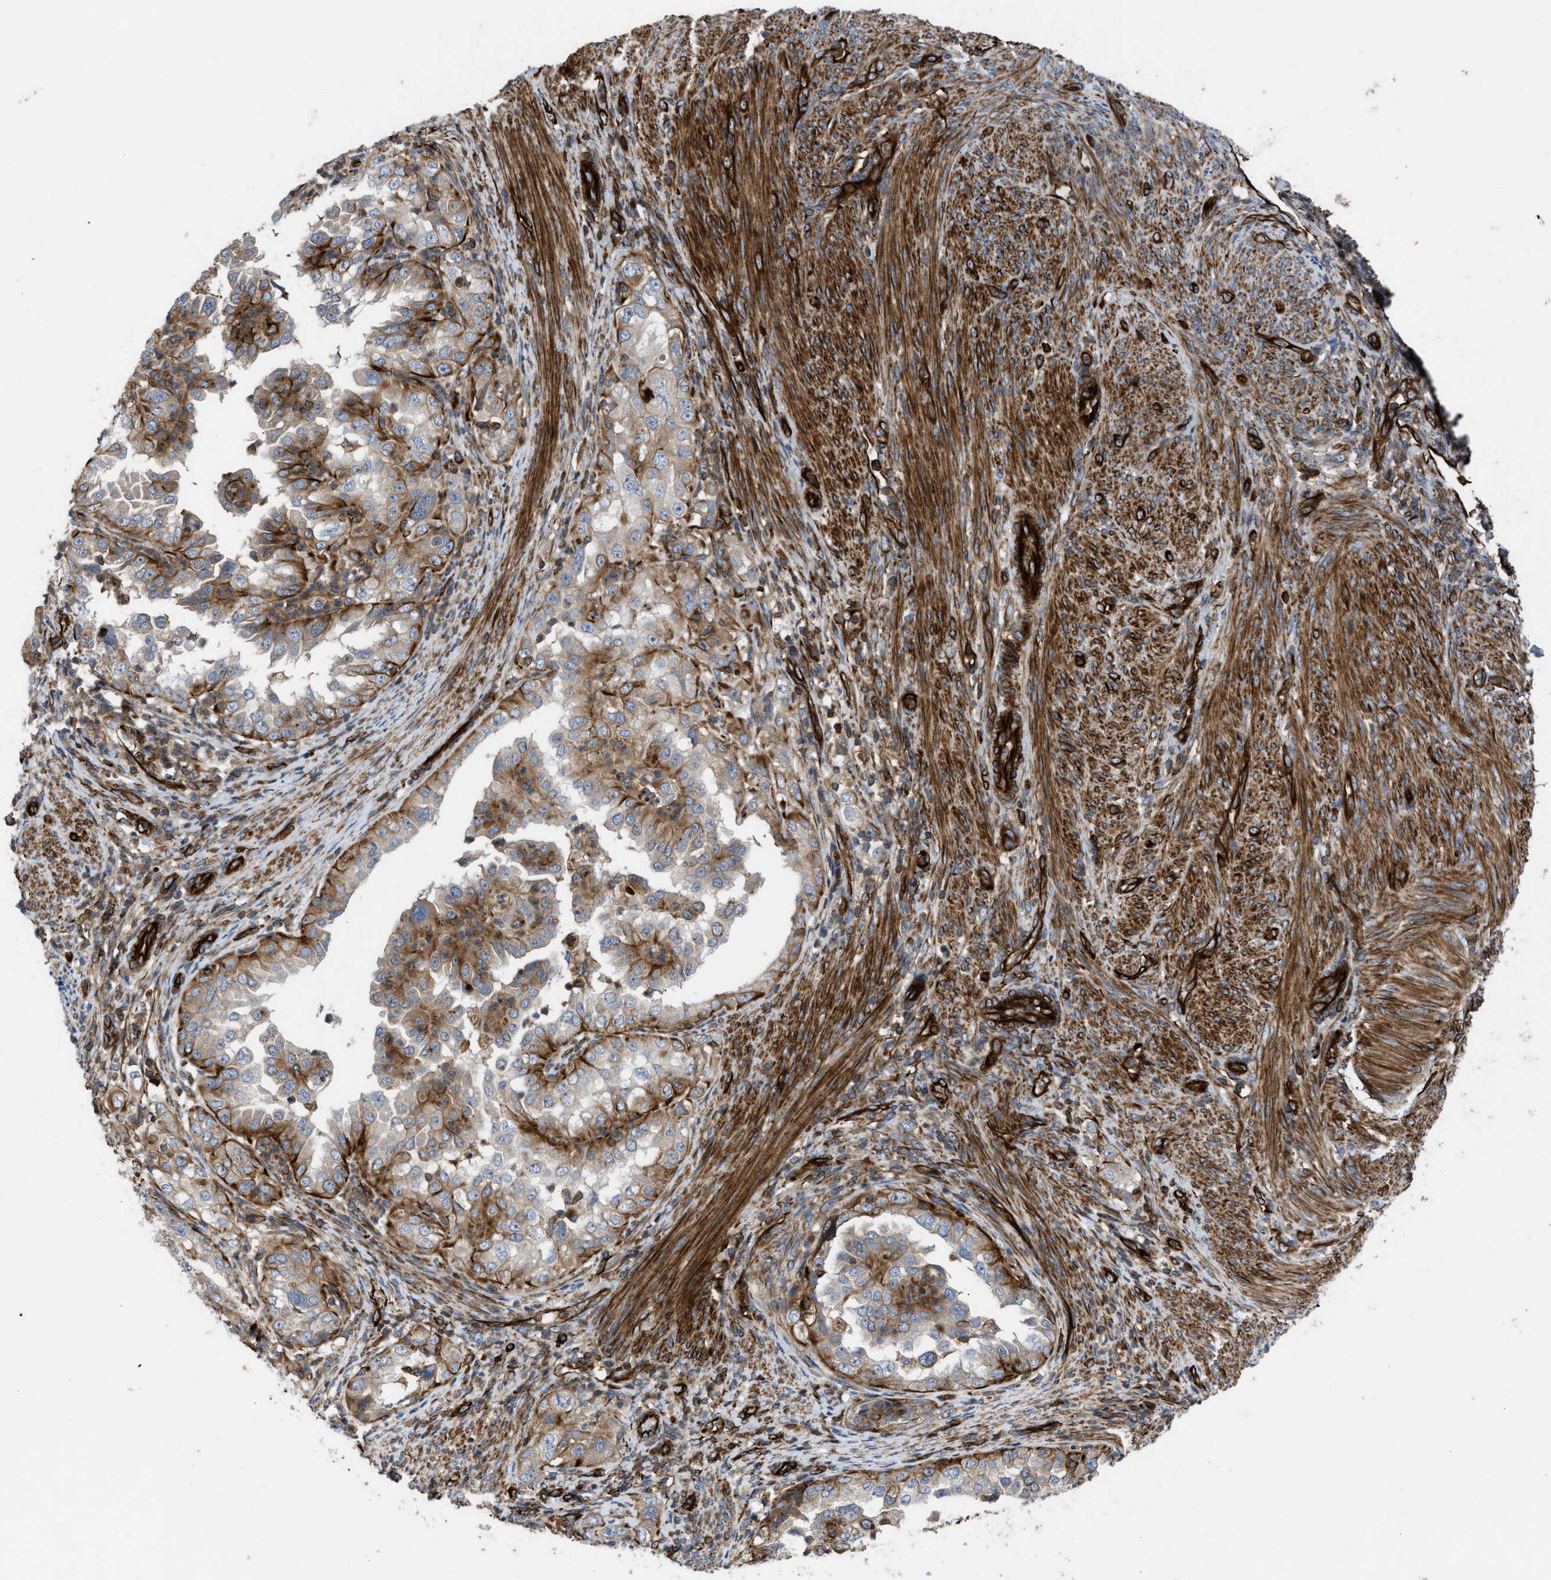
{"staining": {"intensity": "moderate", "quantity": ">75%", "location": "cytoplasmic/membranous"}, "tissue": "endometrial cancer", "cell_type": "Tumor cells", "image_type": "cancer", "snomed": [{"axis": "morphology", "description": "Adenocarcinoma, NOS"}, {"axis": "topography", "description": "Endometrium"}], "caption": "Protein analysis of endometrial cancer (adenocarcinoma) tissue reveals moderate cytoplasmic/membranous staining in approximately >75% of tumor cells. (Stains: DAB (3,3'-diaminobenzidine) in brown, nuclei in blue, Microscopy: brightfield microscopy at high magnification).", "gene": "PTPRE", "patient": {"sex": "female", "age": 85}}